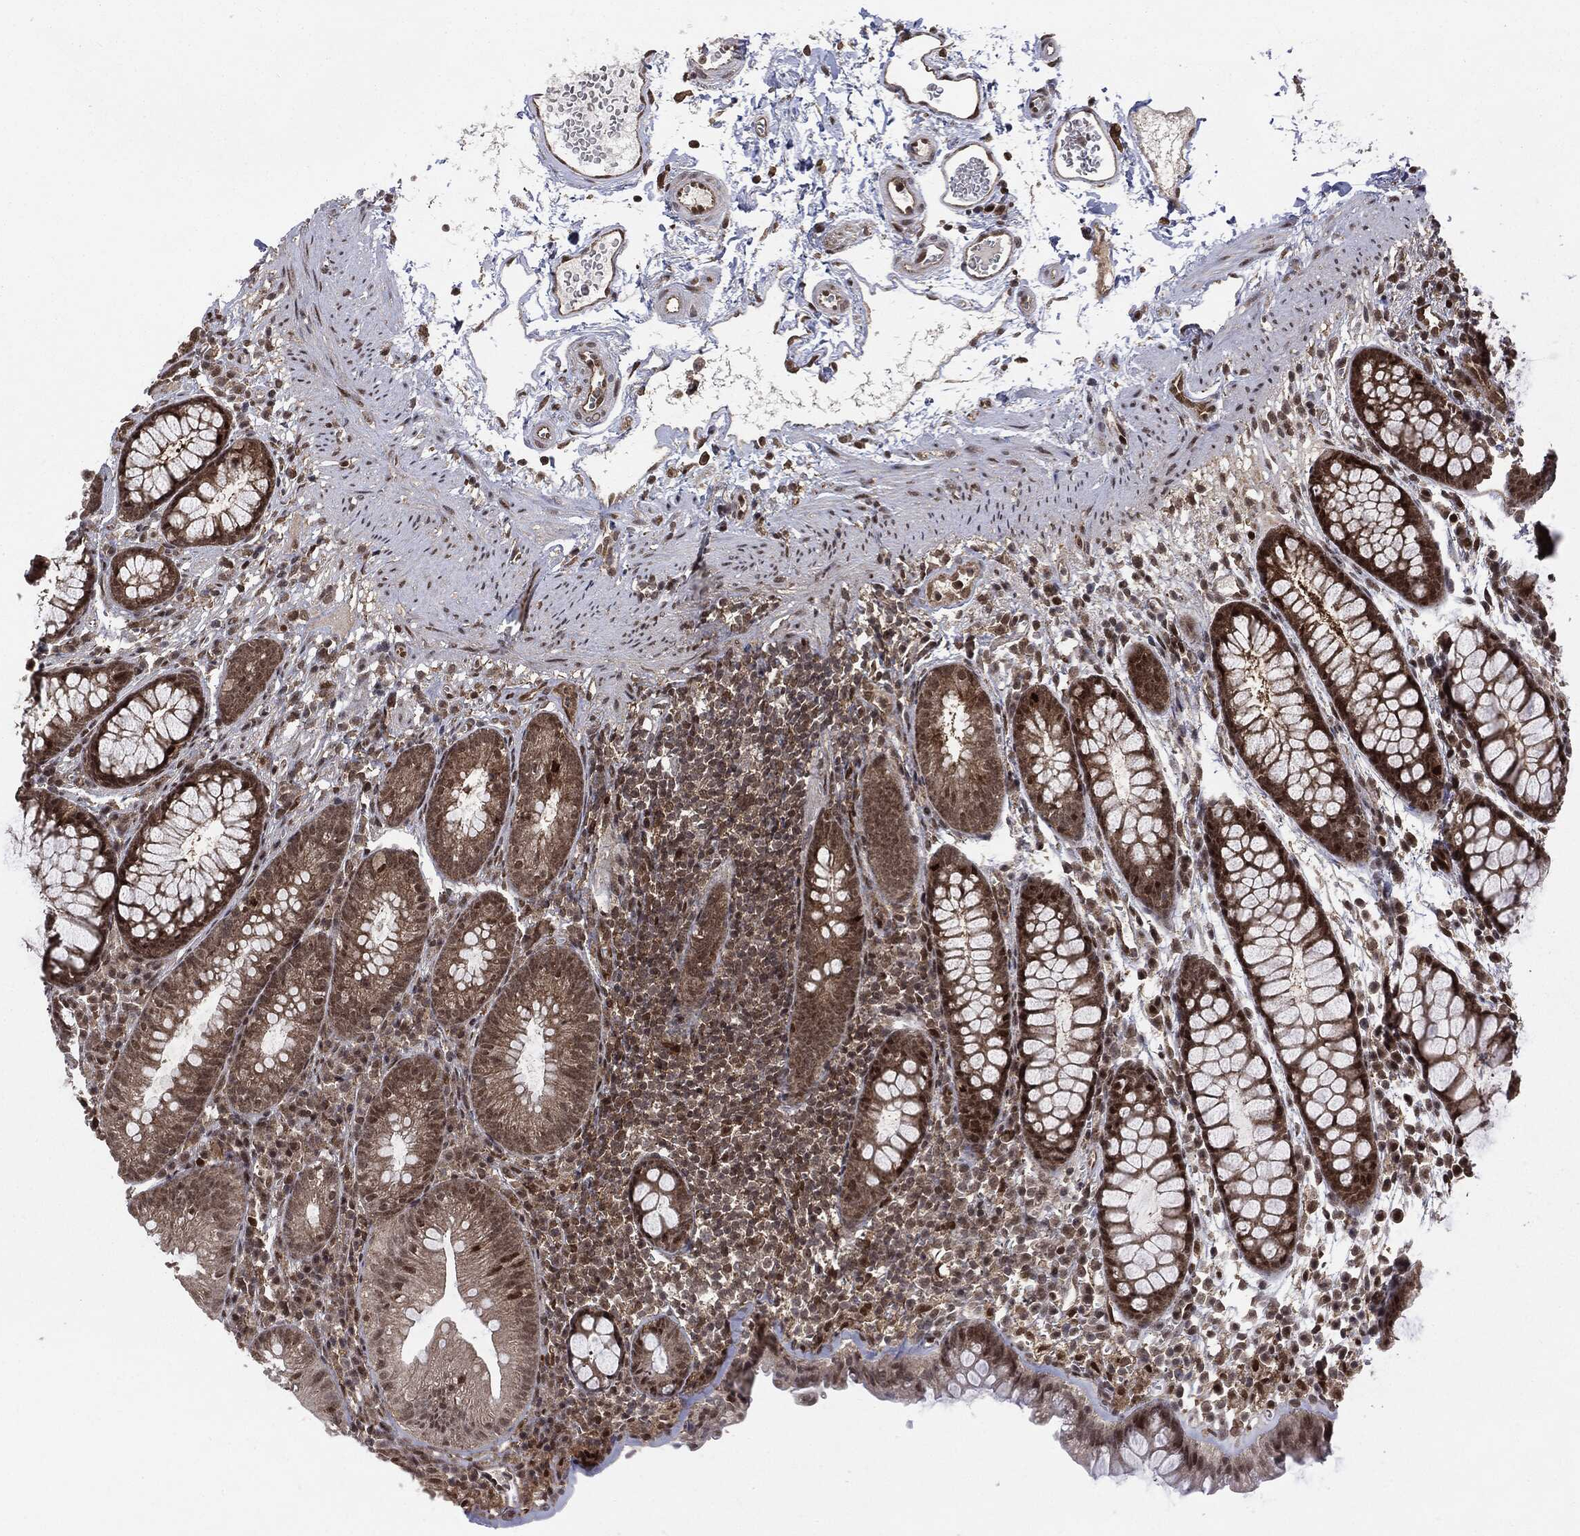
{"staining": {"intensity": "moderate", "quantity": ">75%", "location": "nuclear"}, "tissue": "colon", "cell_type": "Endothelial cells", "image_type": "normal", "snomed": [{"axis": "morphology", "description": "Normal tissue, NOS"}, {"axis": "topography", "description": "Colon"}], "caption": "Brown immunohistochemical staining in normal colon exhibits moderate nuclear positivity in about >75% of endothelial cells.", "gene": "PTPA", "patient": {"sex": "male", "age": 76}}